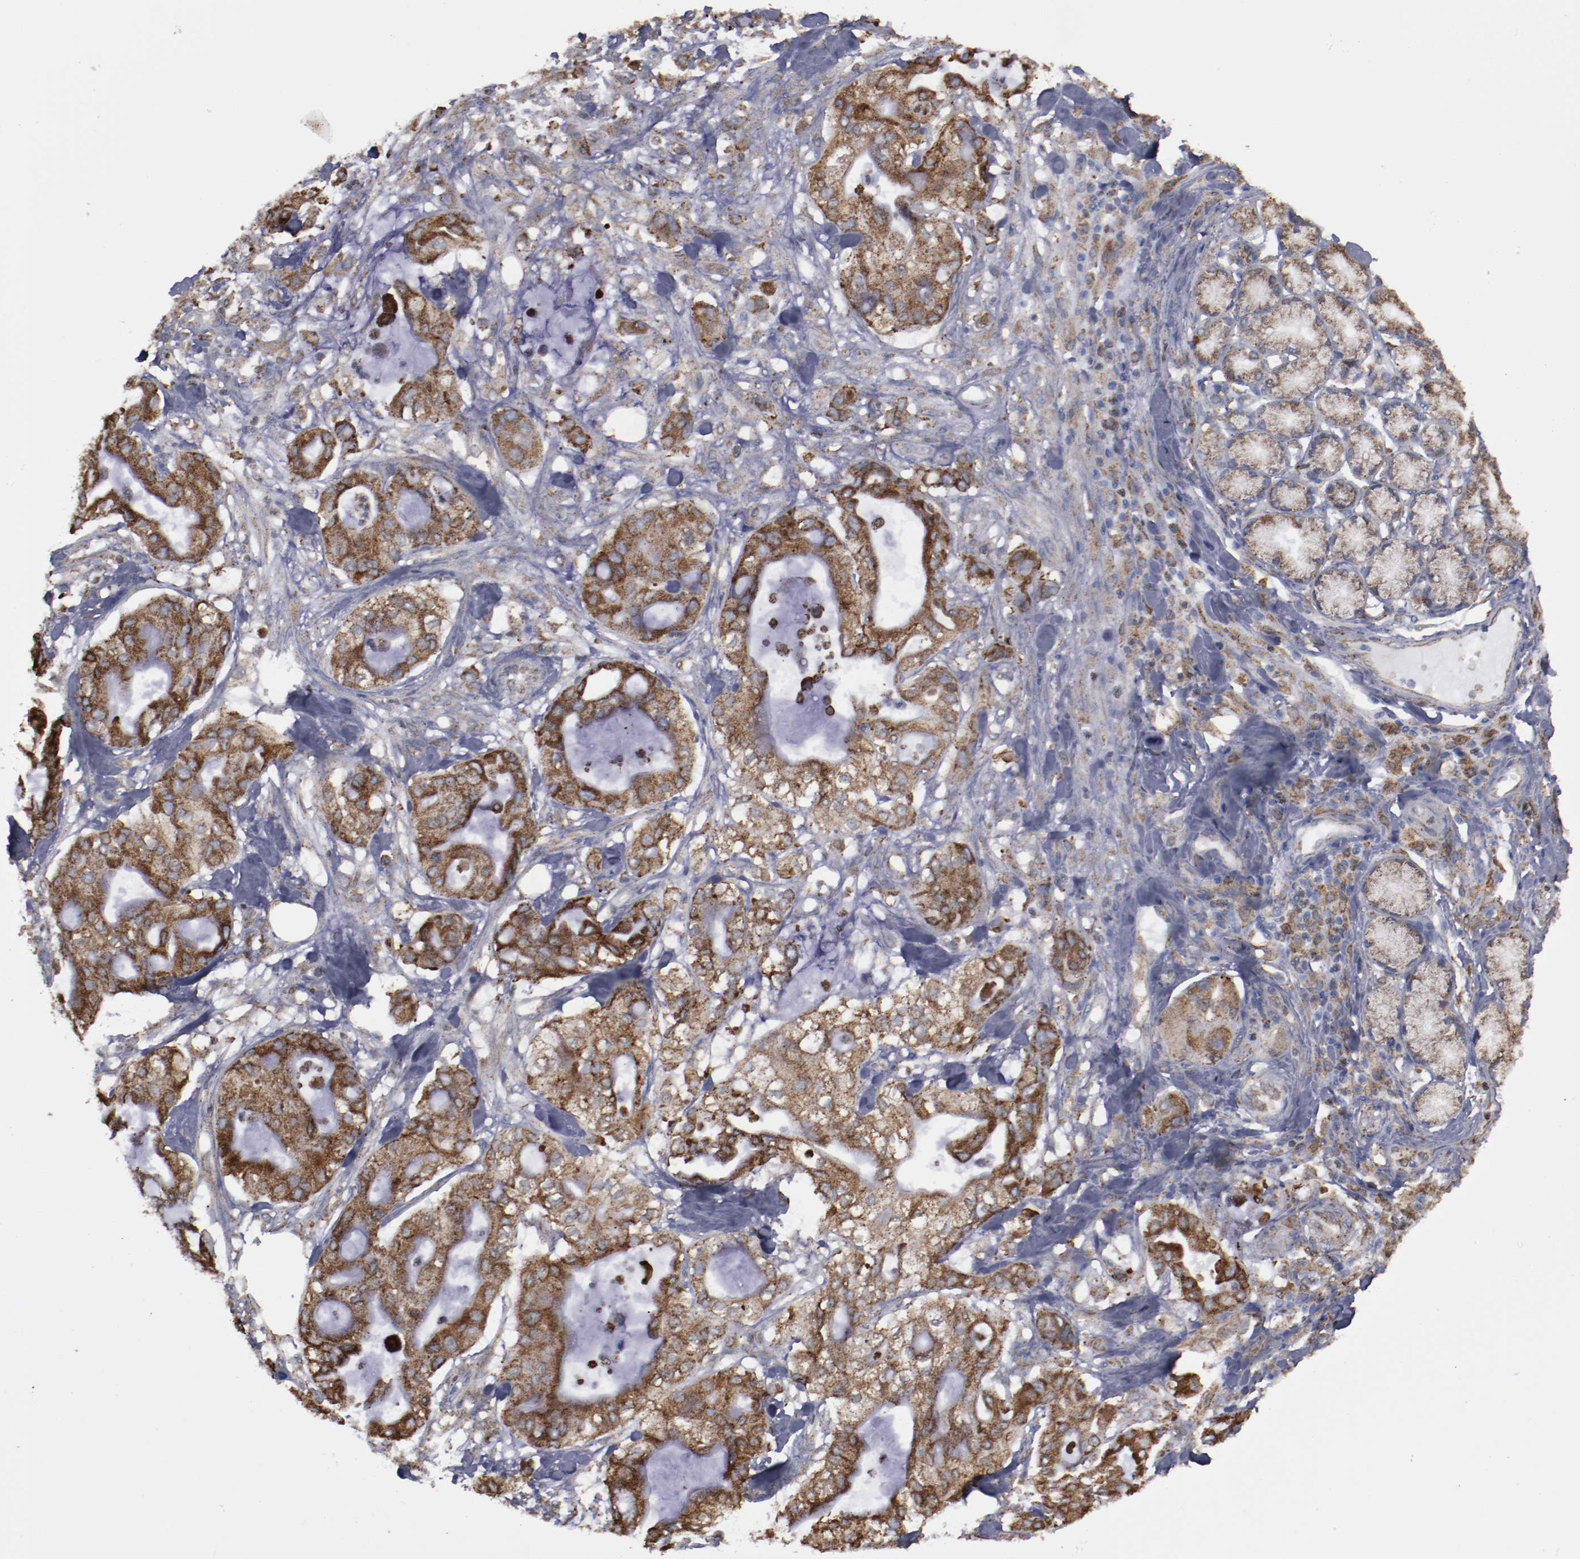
{"staining": {"intensity": "moderate", "quantity": ">75%", "location": "cytoplasmic/membranous"}, "tissue": "pancreatic cancer", "cell_type": "Tumor cells", "image_type": "cancer", "snomed": [{"axis": "morphology", "description": "Adenocarcinoma, NOS"}, {"axis": "morphology", "description": "Adenocarcinoma, metastatic, NOS"}, {"axis": "topography", "description": "Lymph node"}, {"axis": "topography", "description": "Pancreas"}, {"axis": "topography", "description": "Duodenum"}], "caption": "This is a photomicrograph of IHC staining of pancreatic cancer (adenocarcinoma), which shows moderate staining in the cytoplasmic/membranous of tumor cells.", "gene": "ERLIN2", "patient": {"sex": "female", "age": 64}}